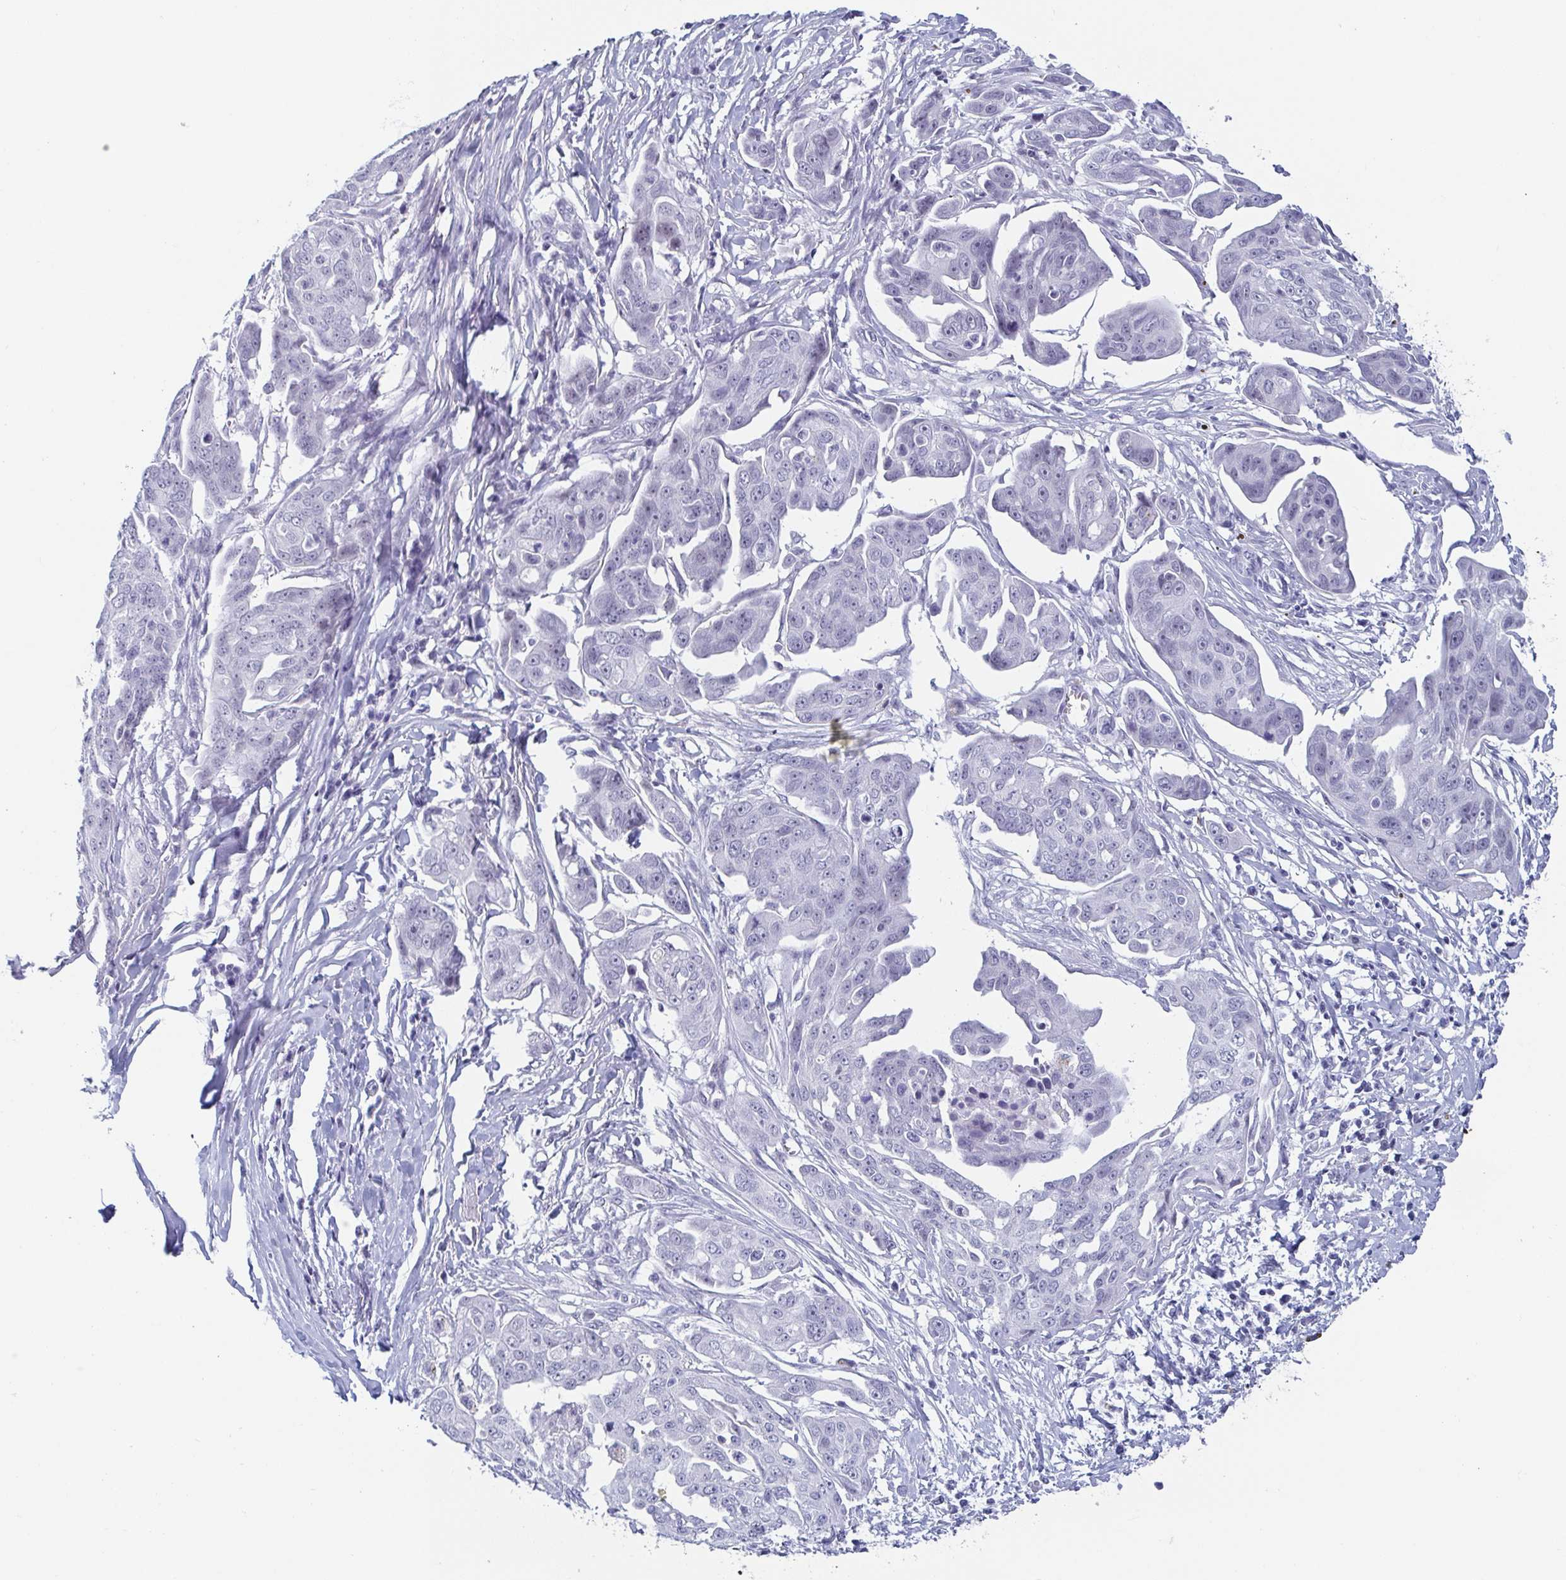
{"staining": {"intensity": "negative", "quantity": "none", "location": "none"}, "tissue": "ovarian cancer", "cell_type": "Tumor cells", "image_type": "cancer", "snomed": [{"axis": "morphology", "description": "Carcinoma, endometroid"}, {"axis": "topography", "description": "Ovary"}], "caption": "This is an immunohistochemistry histopathology image of ovarian endometroid carcinoma. There is no positivity in tumor cells.", "gene": "REG4", "patient": {"sex": "female", "age": 70}}